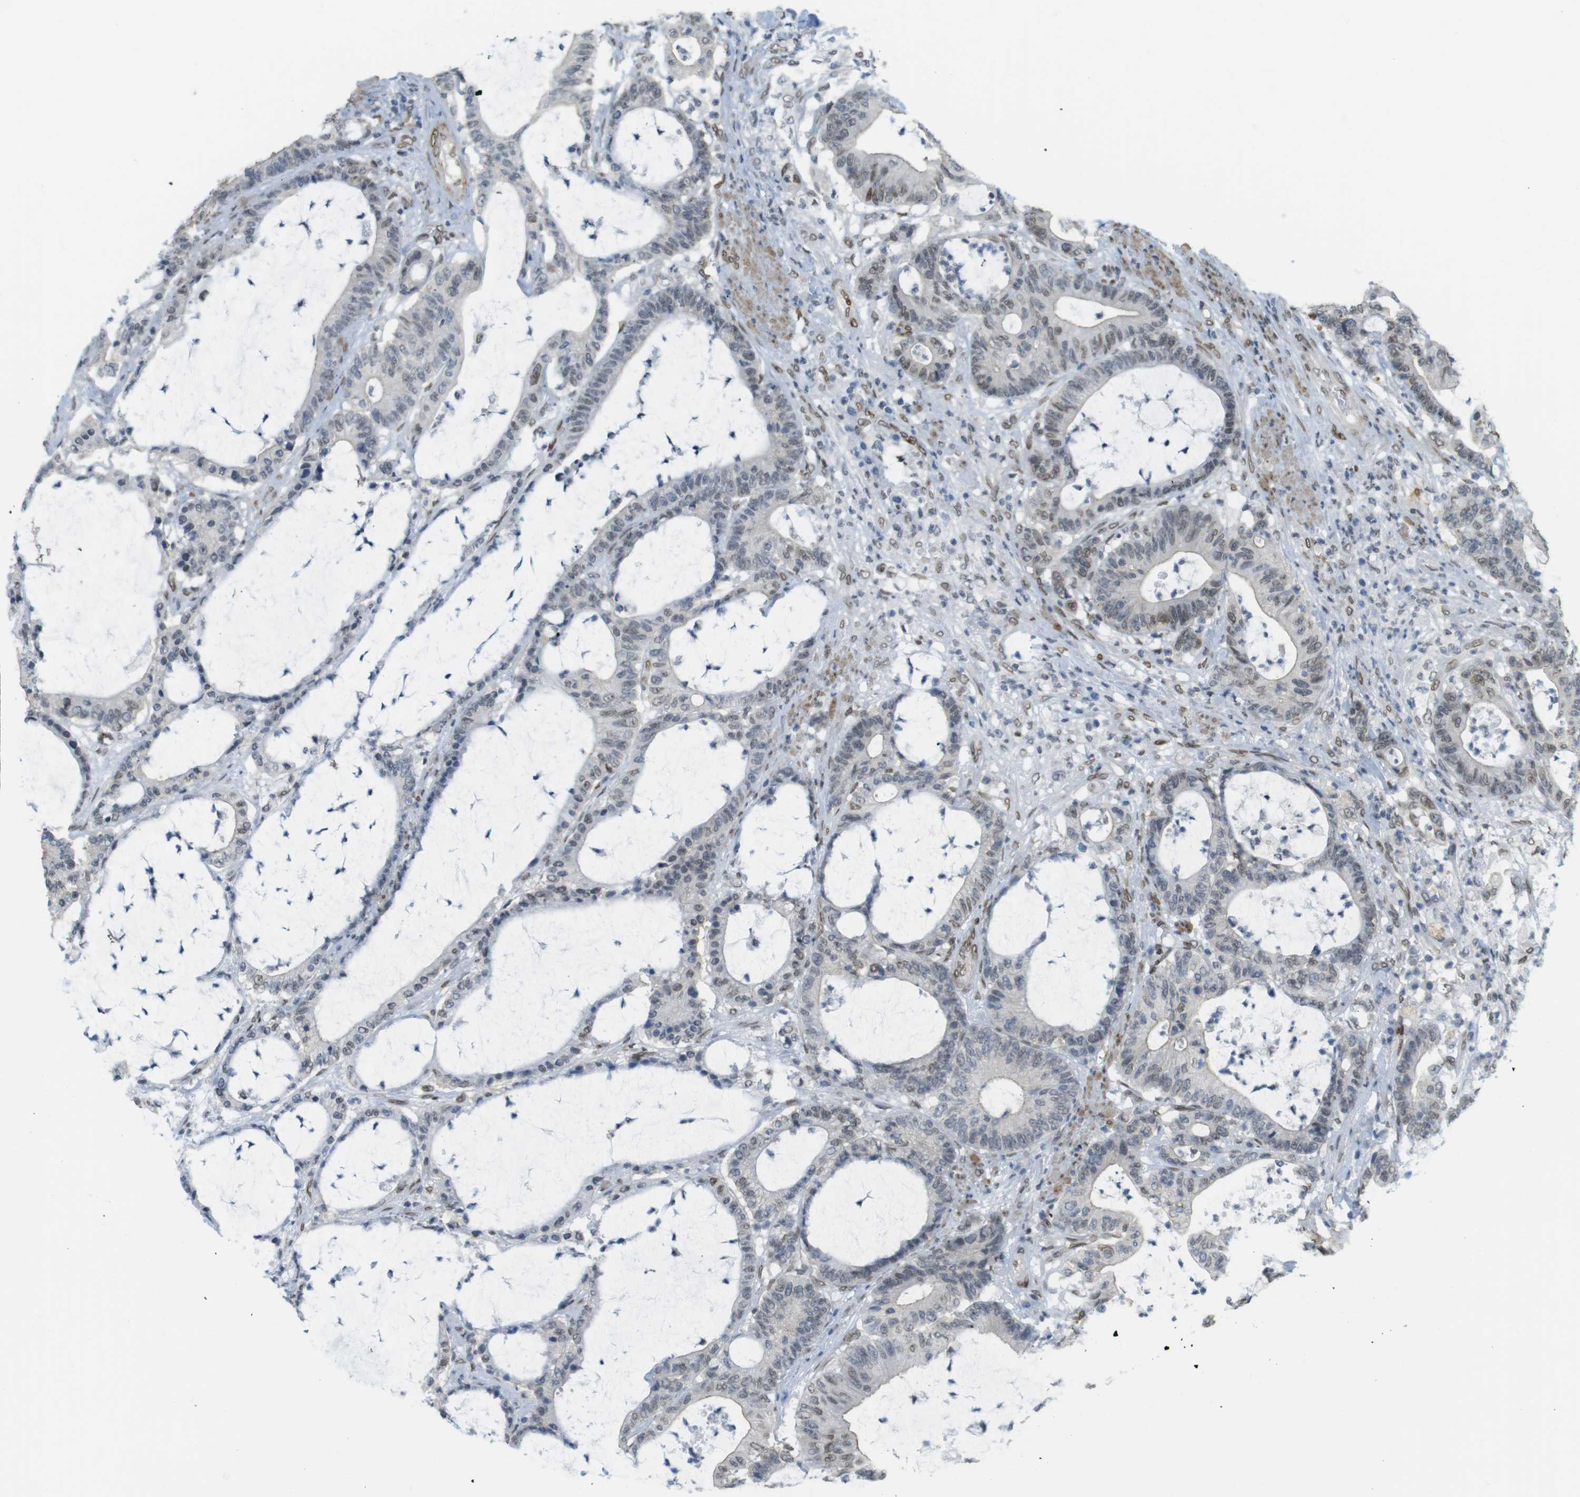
{"staining": {"intensity": "weak", "quantity": "<25%", "location": "nuclear"}, "tissue": "colorectal cancer", "cell_type": "Tumor cells", "image_type": "cancer", "snomed": [{"axis": "morphology", "description": "Adenocarcinoma, NOS"}, {"axis": "topography", "description": "Colon"}], "caption": "A high-resolution image shows IHC staining of colorectal cancer, which displays no significant staining in tumor cells. (Brightfield microscopy of DAB IHC at high magnification).", "gene": "ARL6IP6", "patient": {"sex": "female", "age": 84}}